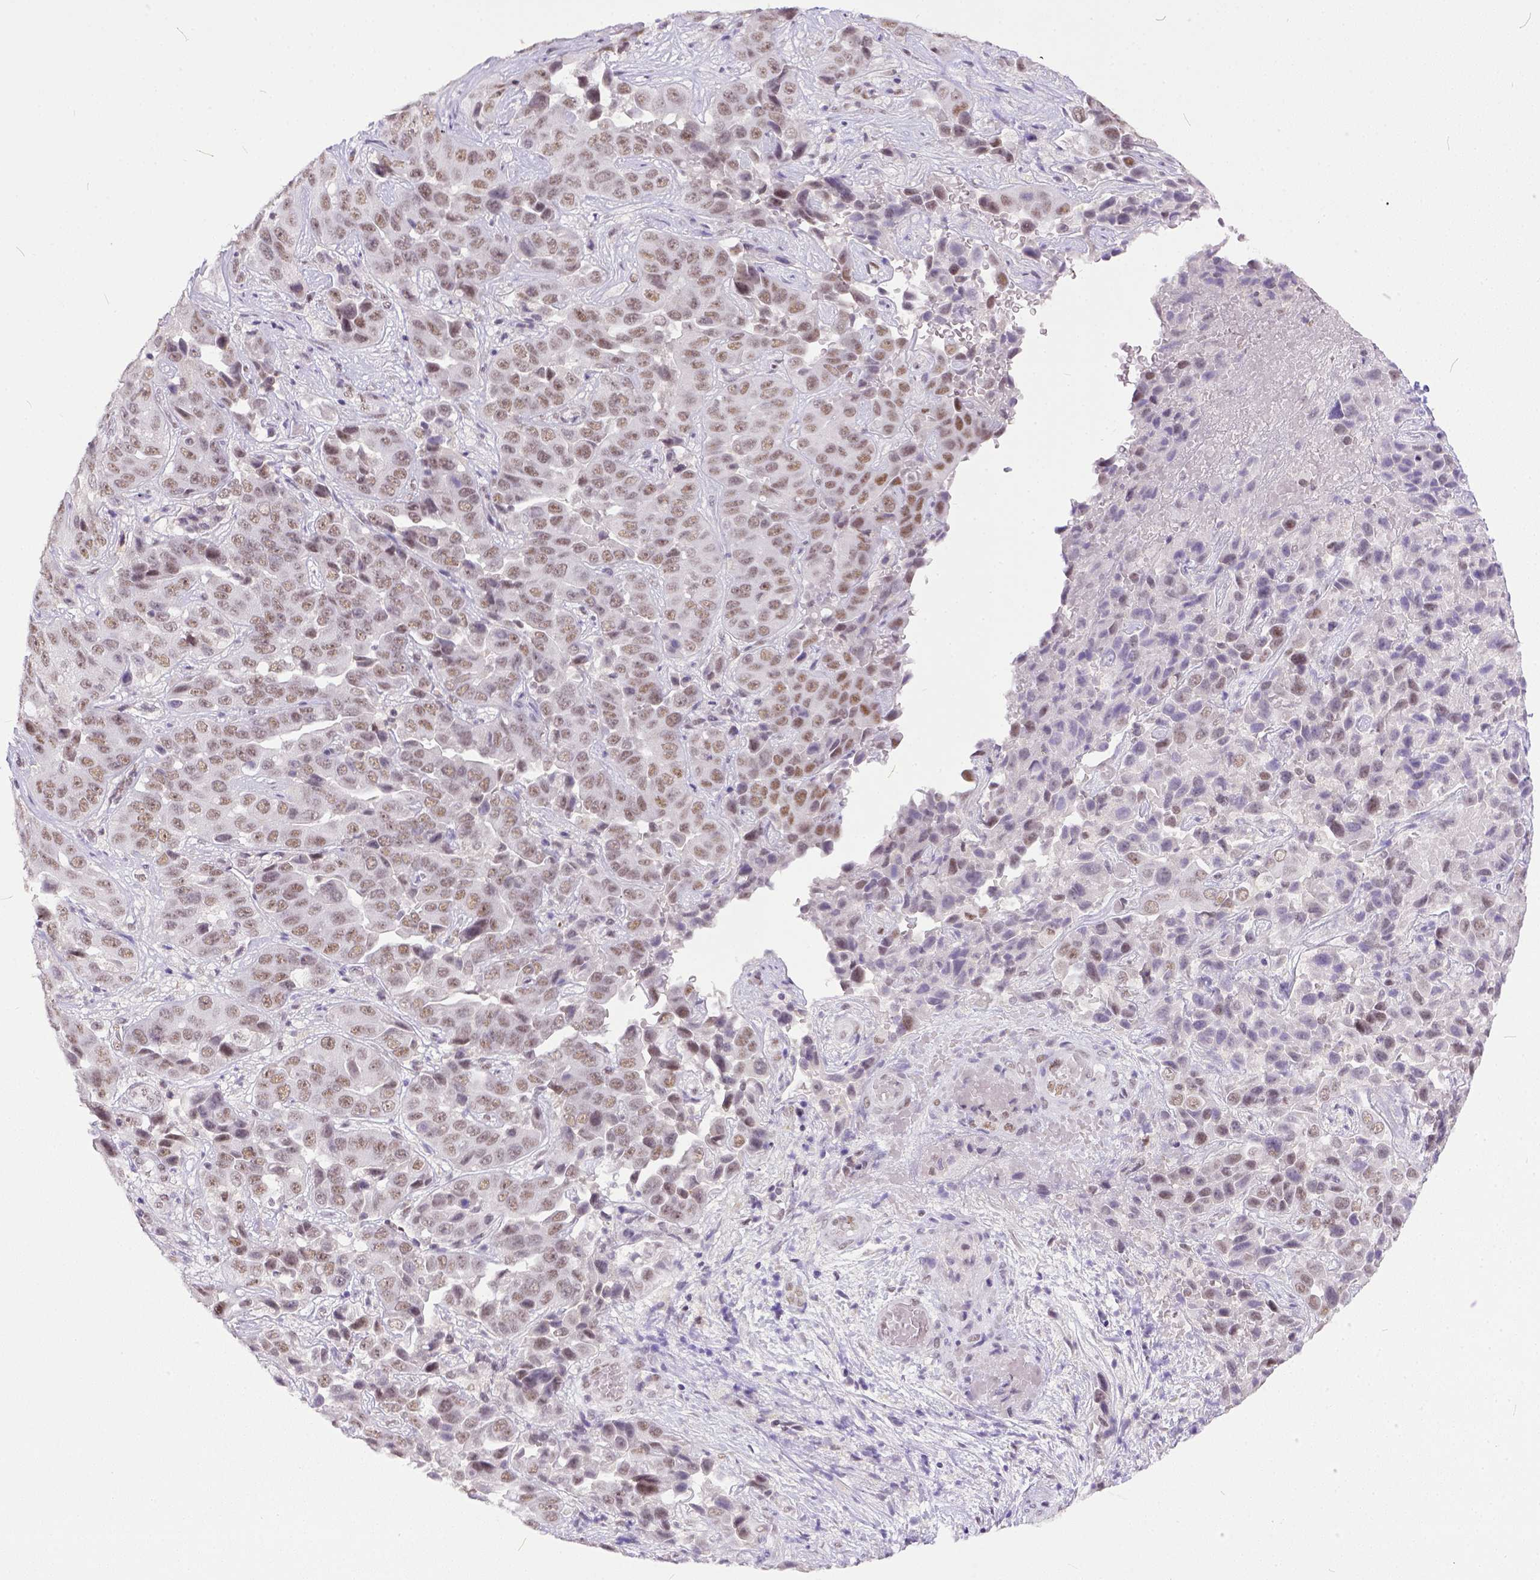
{"staining": {"intensity": "weak", "quantity": ">75%", "location": "nuclear"}, "tissue": "liver cancer", "cell_type": "Tumor cells", "image_type": "cancer", "snomed": [{"axis": "morphology", "description": "Cholangiocarcinoma"}, {"axis": "topography", "description": "Liver"}], "caption": "Immunohistochemistry photomicrograph of liver cholangiocarcinoma stained for a protein (brown), which reveals low levels of weak nuclear expression in about >75% of tumor cells.", "gene": "ERCC1", "patient": {"sex": "female", "age": 52}}